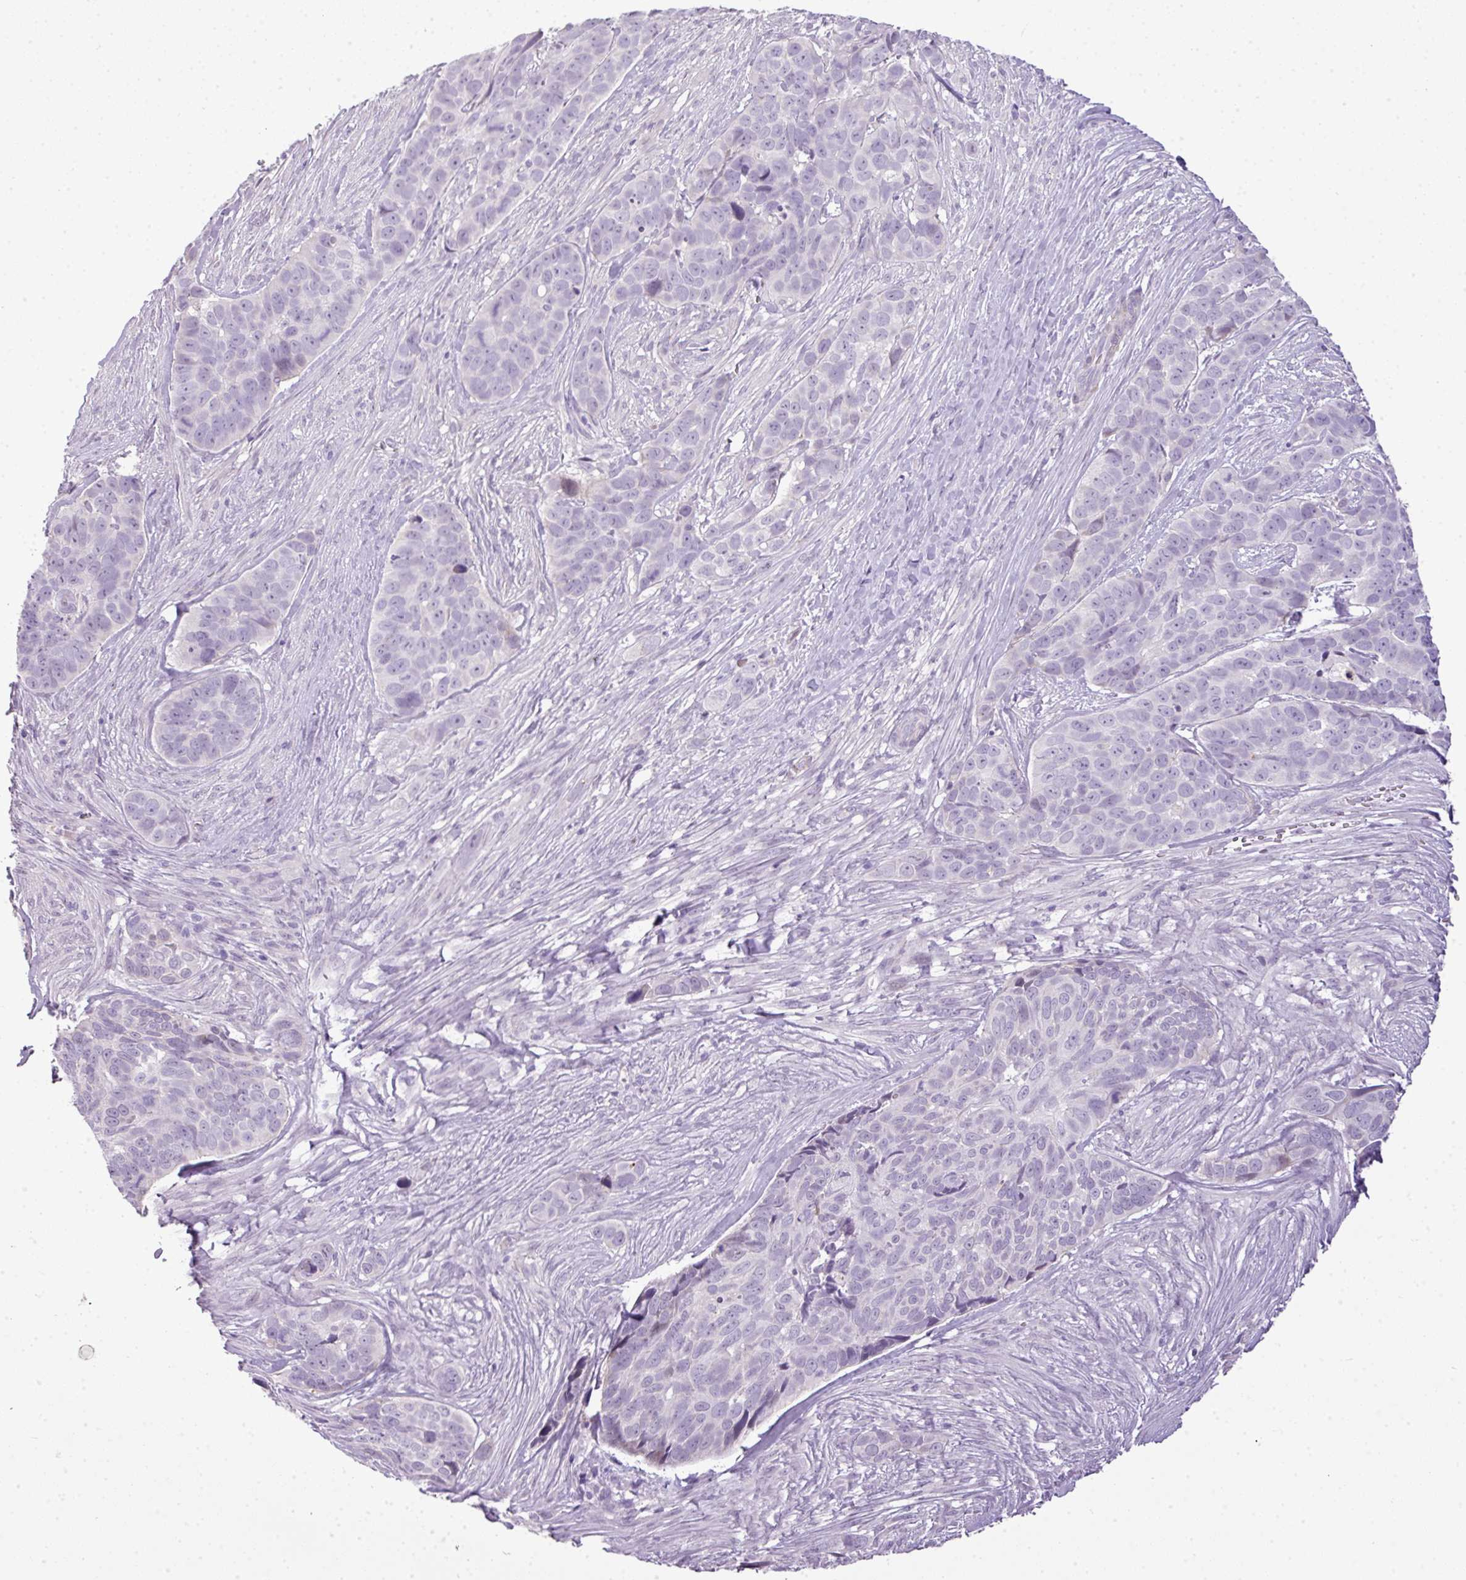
{"staining": {"intensity": "negative", "quantity": "none", "location": "none"}, "tissue": "skin cancer", "cell_type": "Tumor cells", "image_type": "cancer", "snomed": [{"axis": "morphology", "description": "Basal cell carcinoma"}, {"axis": "topography", "description": "Skin"}], "caption": "Photomicrograph shows no protein staining in tumor cells of skin cancer (basal cell carcinoma) tissue.", "gene": "C4B", "patient": {"sex": "female", "age": 82}}